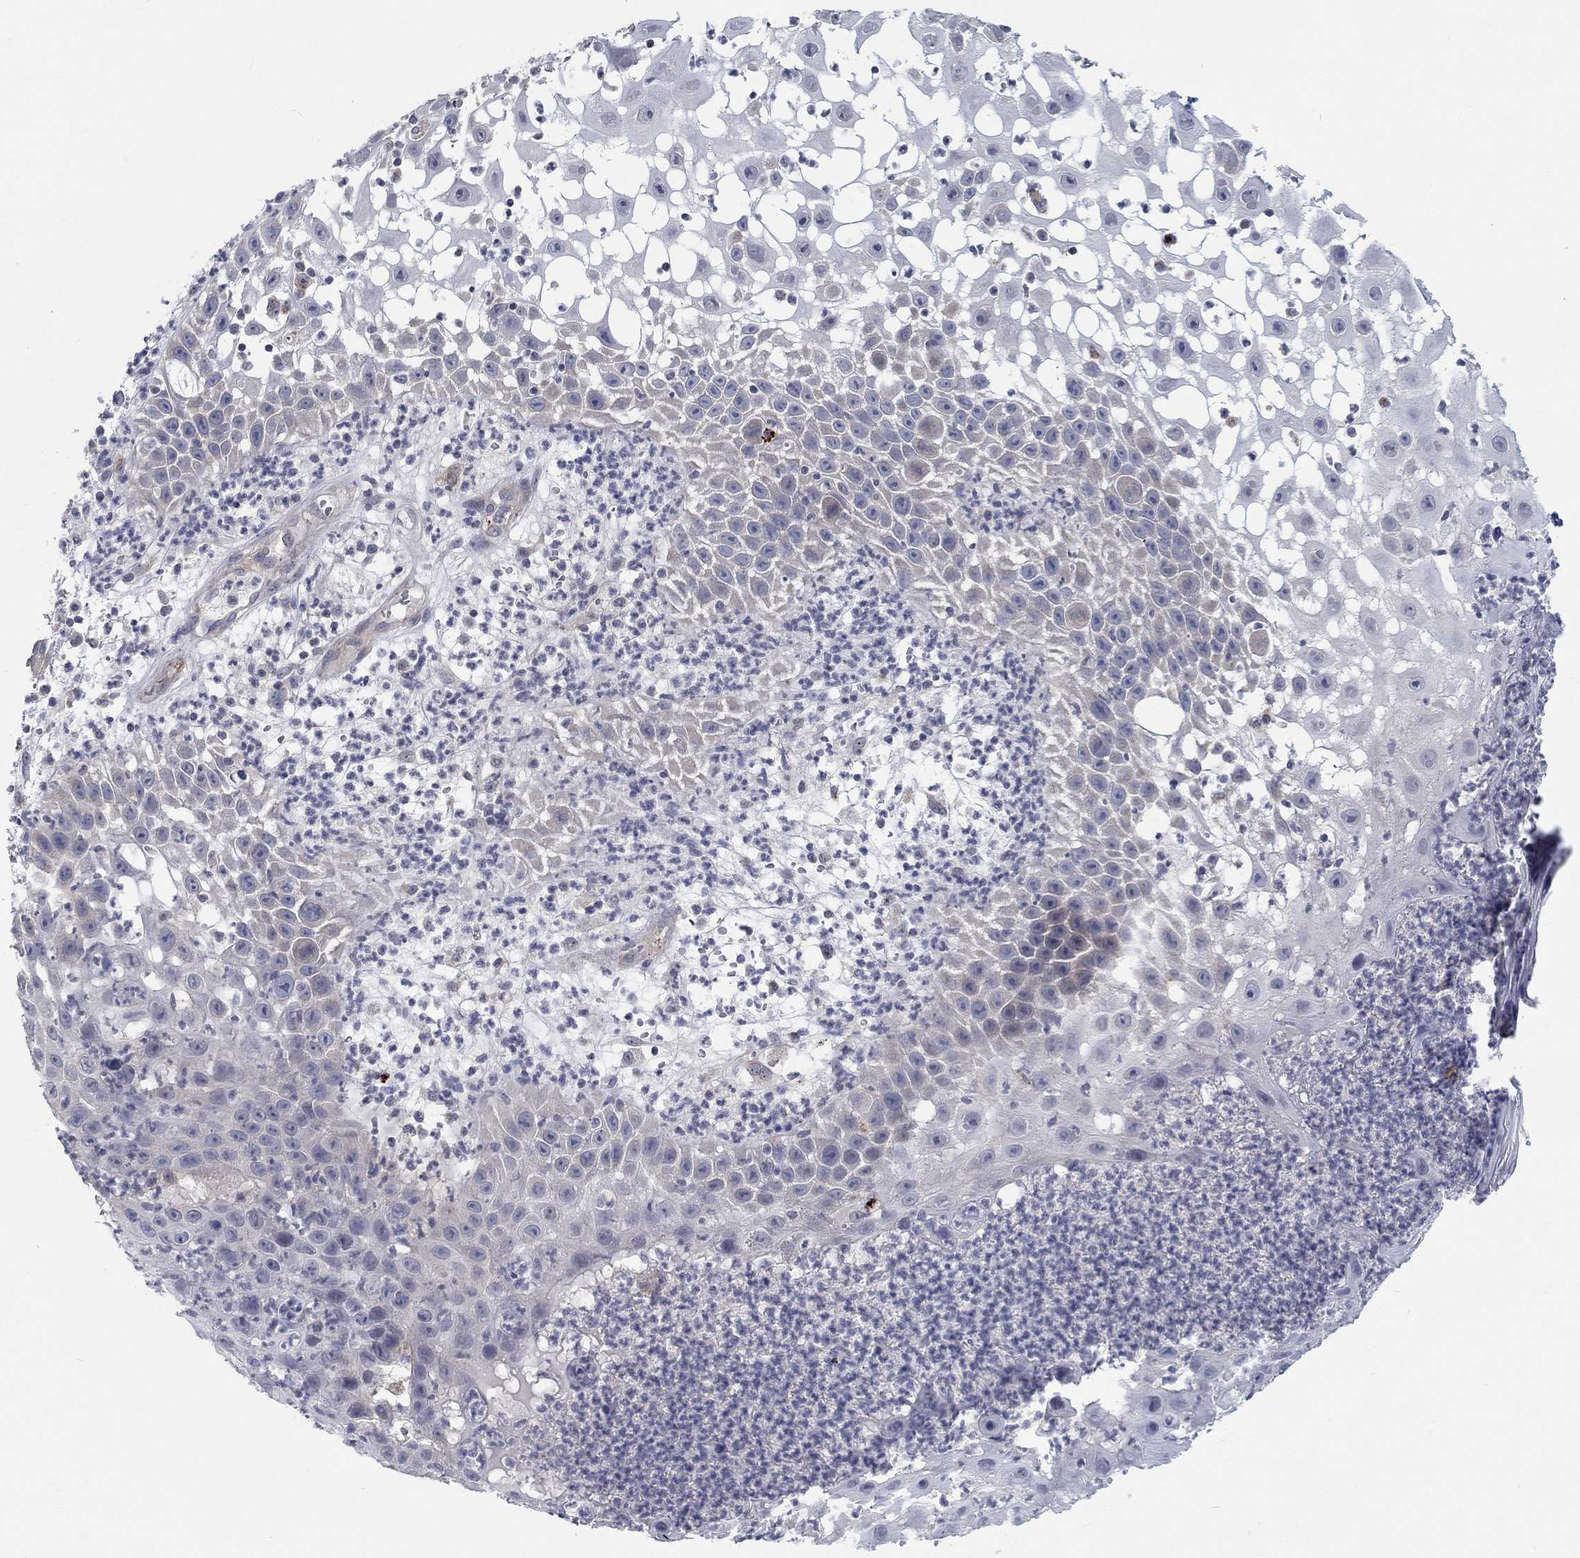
{"staining": {"intensity": "negative", "quantity": "none", "location": "none"}, "tissue": "skin cancer", "cell_type": "Tumor cells", "image_type": "cancer", "snomed": [{"axis": "morphology", "description": "Normal tissue, NOS"}, {"axis": "morphology", "description": "Squamous cell carcinoma, NOS"}, {"axis": "topography", "description": "Skin"}], "caption": "IHC of skin squamous cell carcinoma exhibits no expression in tumor cells. The staining was performed using DAB (3,3'-diaminobenzidine) to visualize the protein expression in brown, while the nuclei were stained in blue with hematoxylin (Magnification: 20x).", "gene": "MTSS2", "patient": {"sex": "male", "age": 79}}